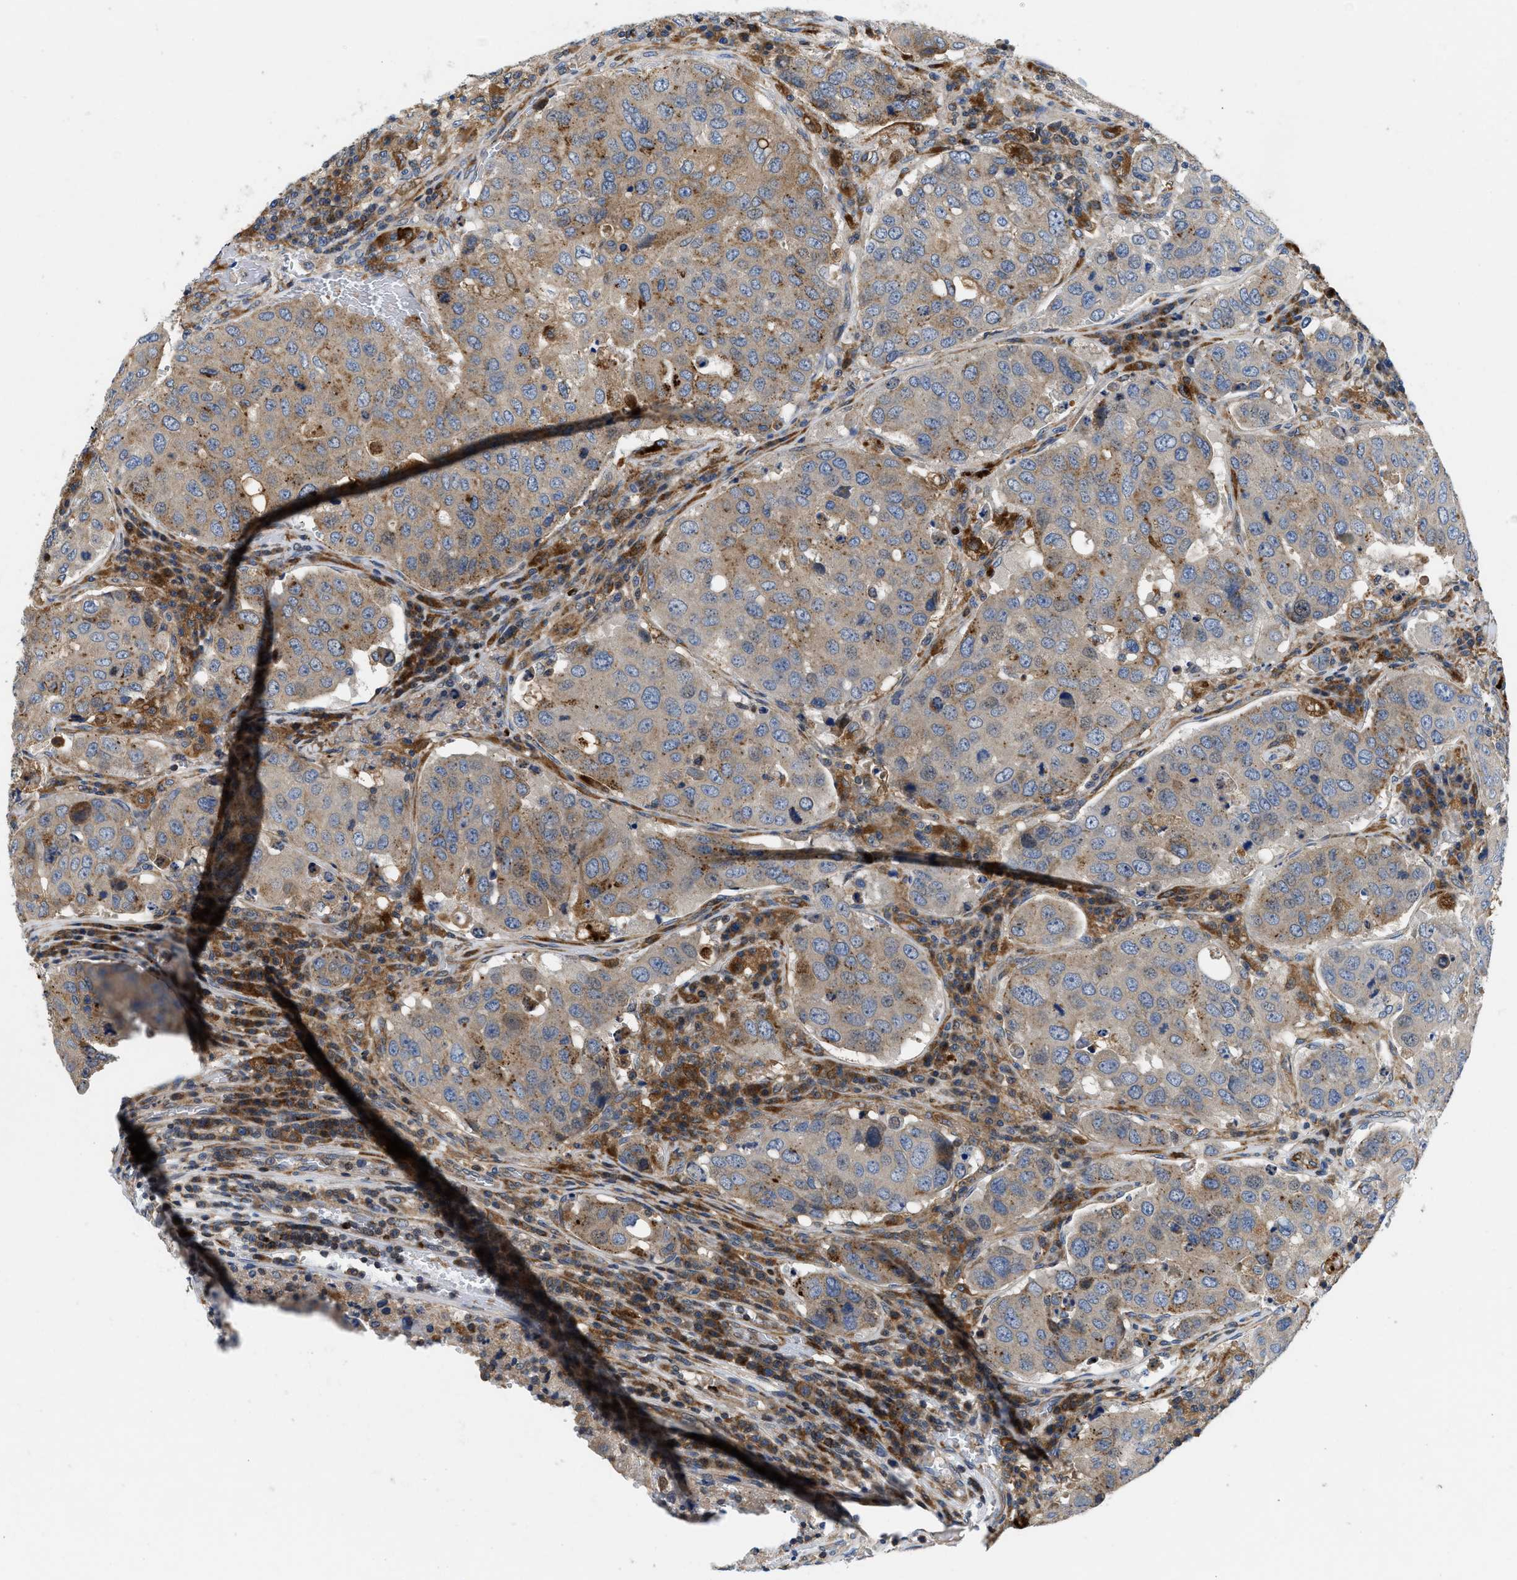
{"staining": {"intensity": "weak", "quantity": "25%-75%", "location": "cytoplasmic/membranous"}, "tissue": "urothelial cancer", "cell_type": "Tumor cells", "image_type": "cancer", "snomed": [{"axis": "morphology", "description": "Urothelial carcinoma, High grade"}, {"axis": "topography", "description": "Lymph node"}, {"axis": "topography", "description": "Urinary bladder"}], "caption": "Tumor cells display weak cytoplasmic/membranous staining in about 25%-75% of cells in urothelial carcinoma (high-grade). (brown staining indicates protein expression, while blue staining denotes nuclei).", "gene": "ENPP4", "patient": {"sex": "male", "age": 51}}